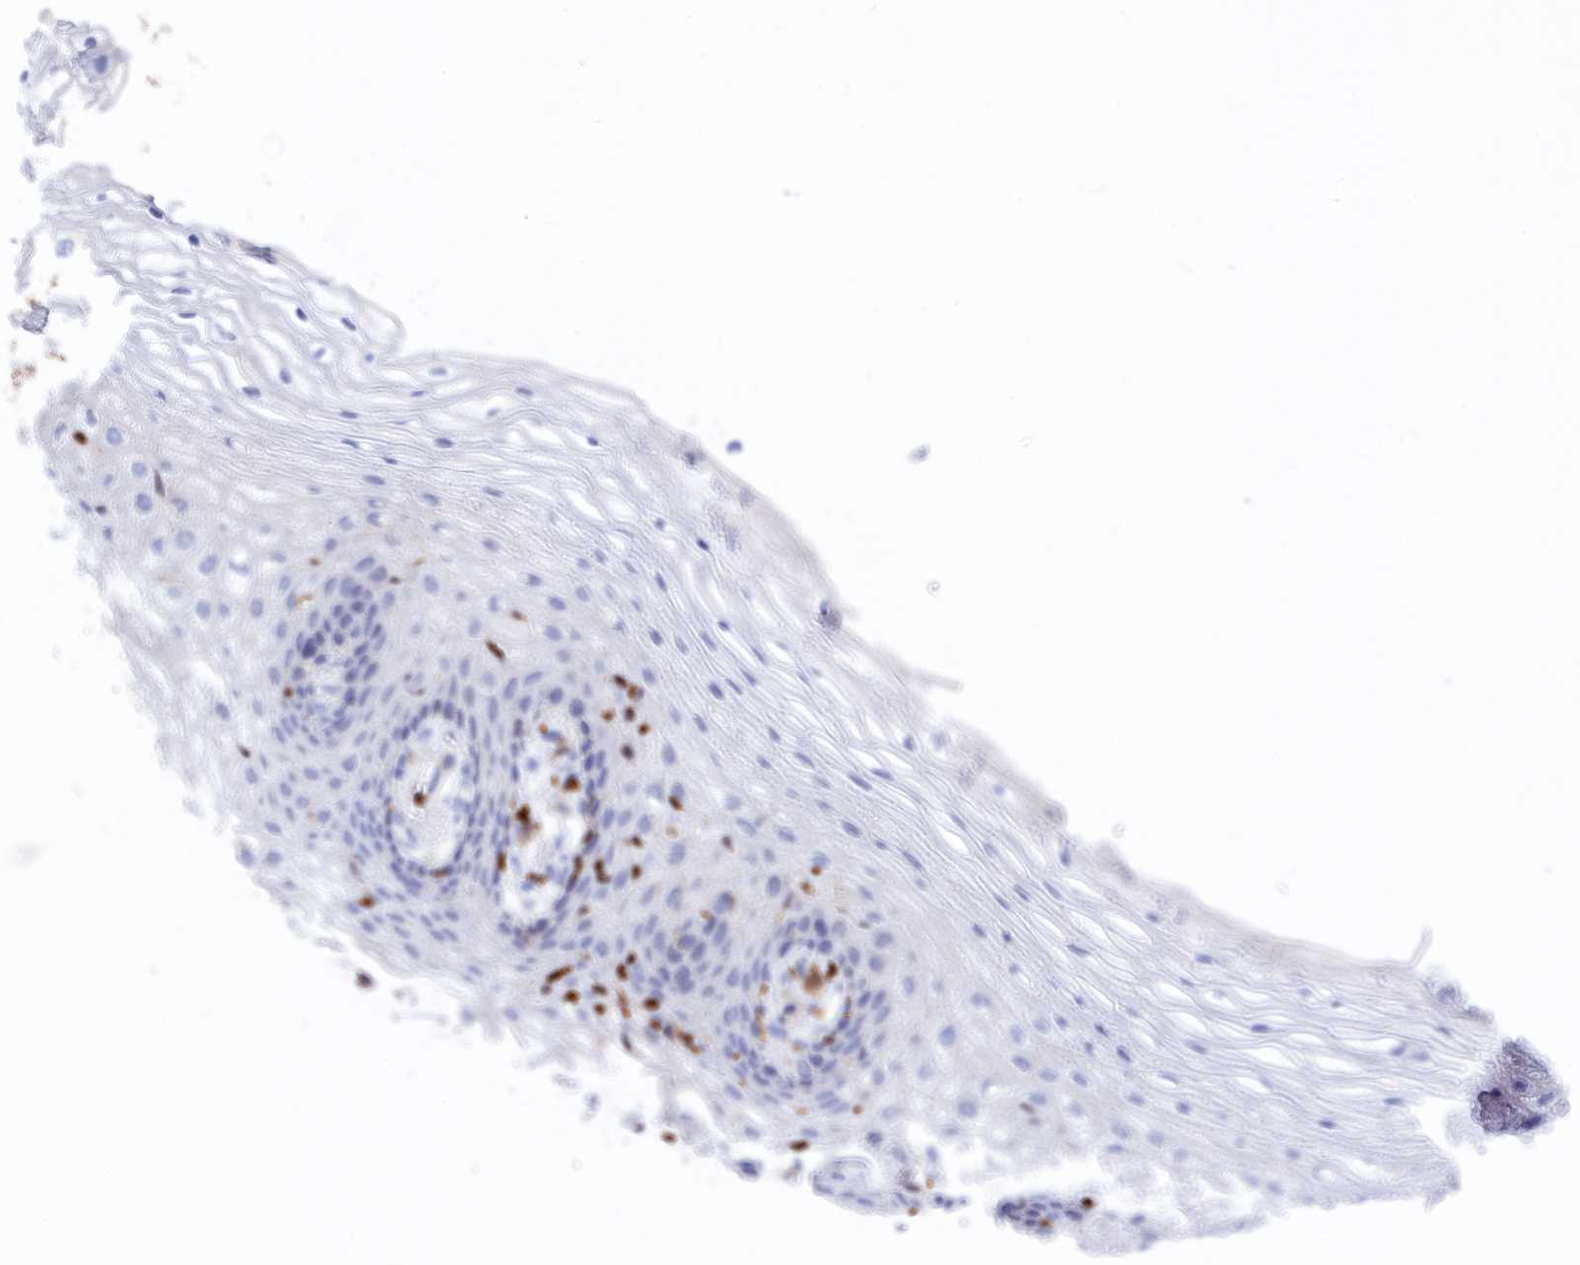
{"staining": {"intensity": "negative", "quantity": "none", "location": "none"}, "tissue": "vagina", "cell_type": "Squamous epithelial cells", "image_type": "normal", "snomed": [{"axis": "morphology", "description": "Normal tissue, NOS"}, {"axis": "topography", "description": "Vagina"}], "caption": "A high-resolution photomicrograph shows immunohistochemistry staining of normal vagina, which demonstrates no significant staining in squamous epithelial cells.", "gene": "CRIP1", "patient": {"sex": "female", "age": 60}}